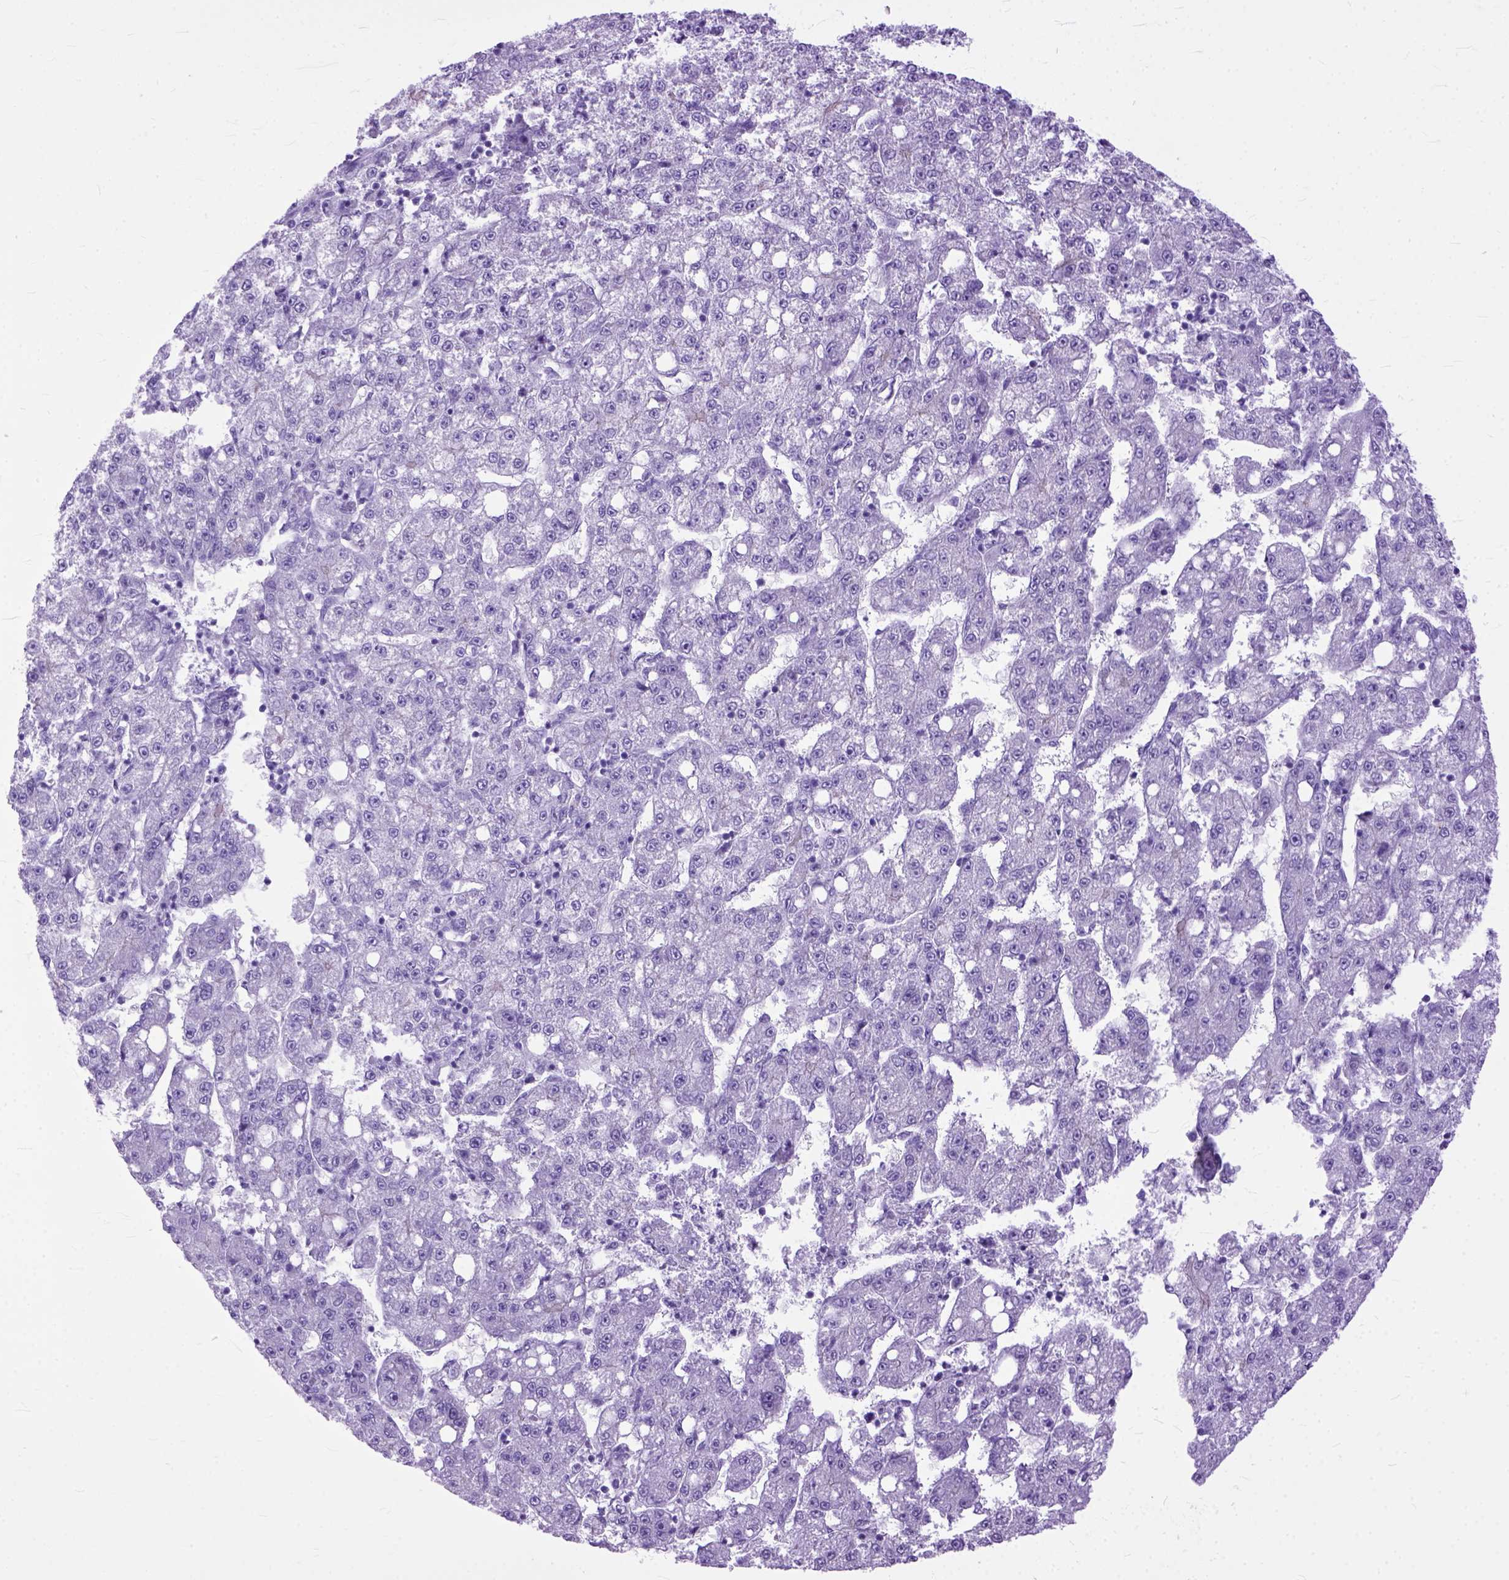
{"staining": {"intensity": "negative", "quantity": "none", "location": "none"}, "tissue": "liver cancer", "cell_type": "Tumor cells", "image_type": "cancer", "snomed": [{"axis": "morphology", "description": "Carcinoma, Hepatocellular, NOS"}, {"axis": "topography", "description": "Liver"}], "caption": "A micrograph of liver cancer (hepatocellular carcinoma) stained for a protein shows no brown staining in tumor cells. (Brightfield microscopy of DAB immunohistochemistry at high magnification).", "gene": "GNGT1", "patient": {"sex": "female", "age": 65}}